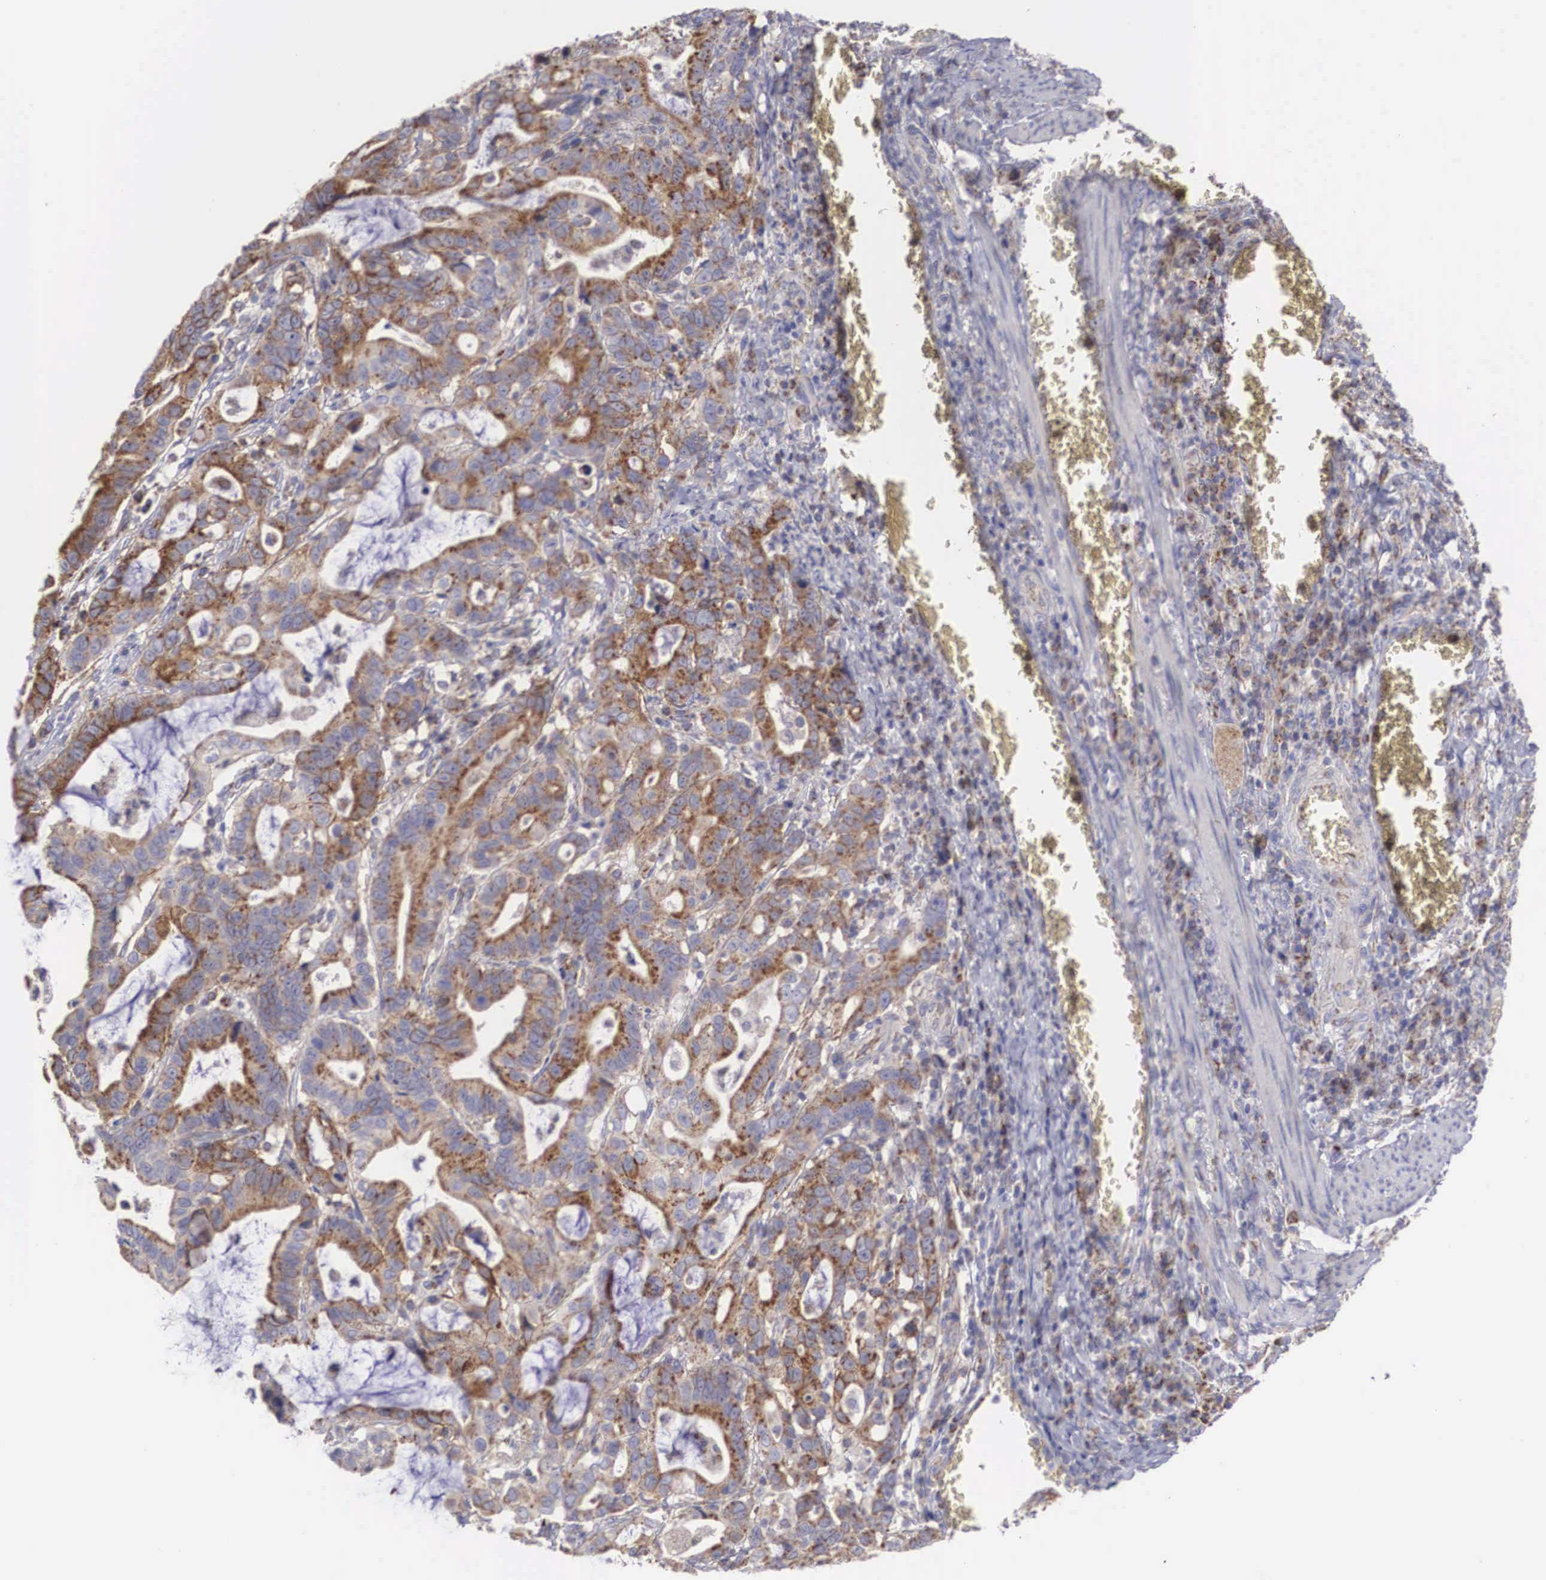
{"staining": {"intensity": "moderate", "quantity": ">75%", "location": "cytoplasmic/membranous"}, "tissue": "stomach cancer", "cell_type": "Tumor cells", "image_type": "cancer", "snomed": [{"axis": "morphology", "description": "Adenocarcinoma, NOS"}, {"axis": "topography", "description": "Stomach, upper"}], "caption": "Moderate cytoplasmic/membranous positivity for a protein is identified in about >75% of tumor cells of stomach adenocarcinoma using IHC.", "gene": "XPNPEP3", "patient": {"sex": "male", "age": 63}}